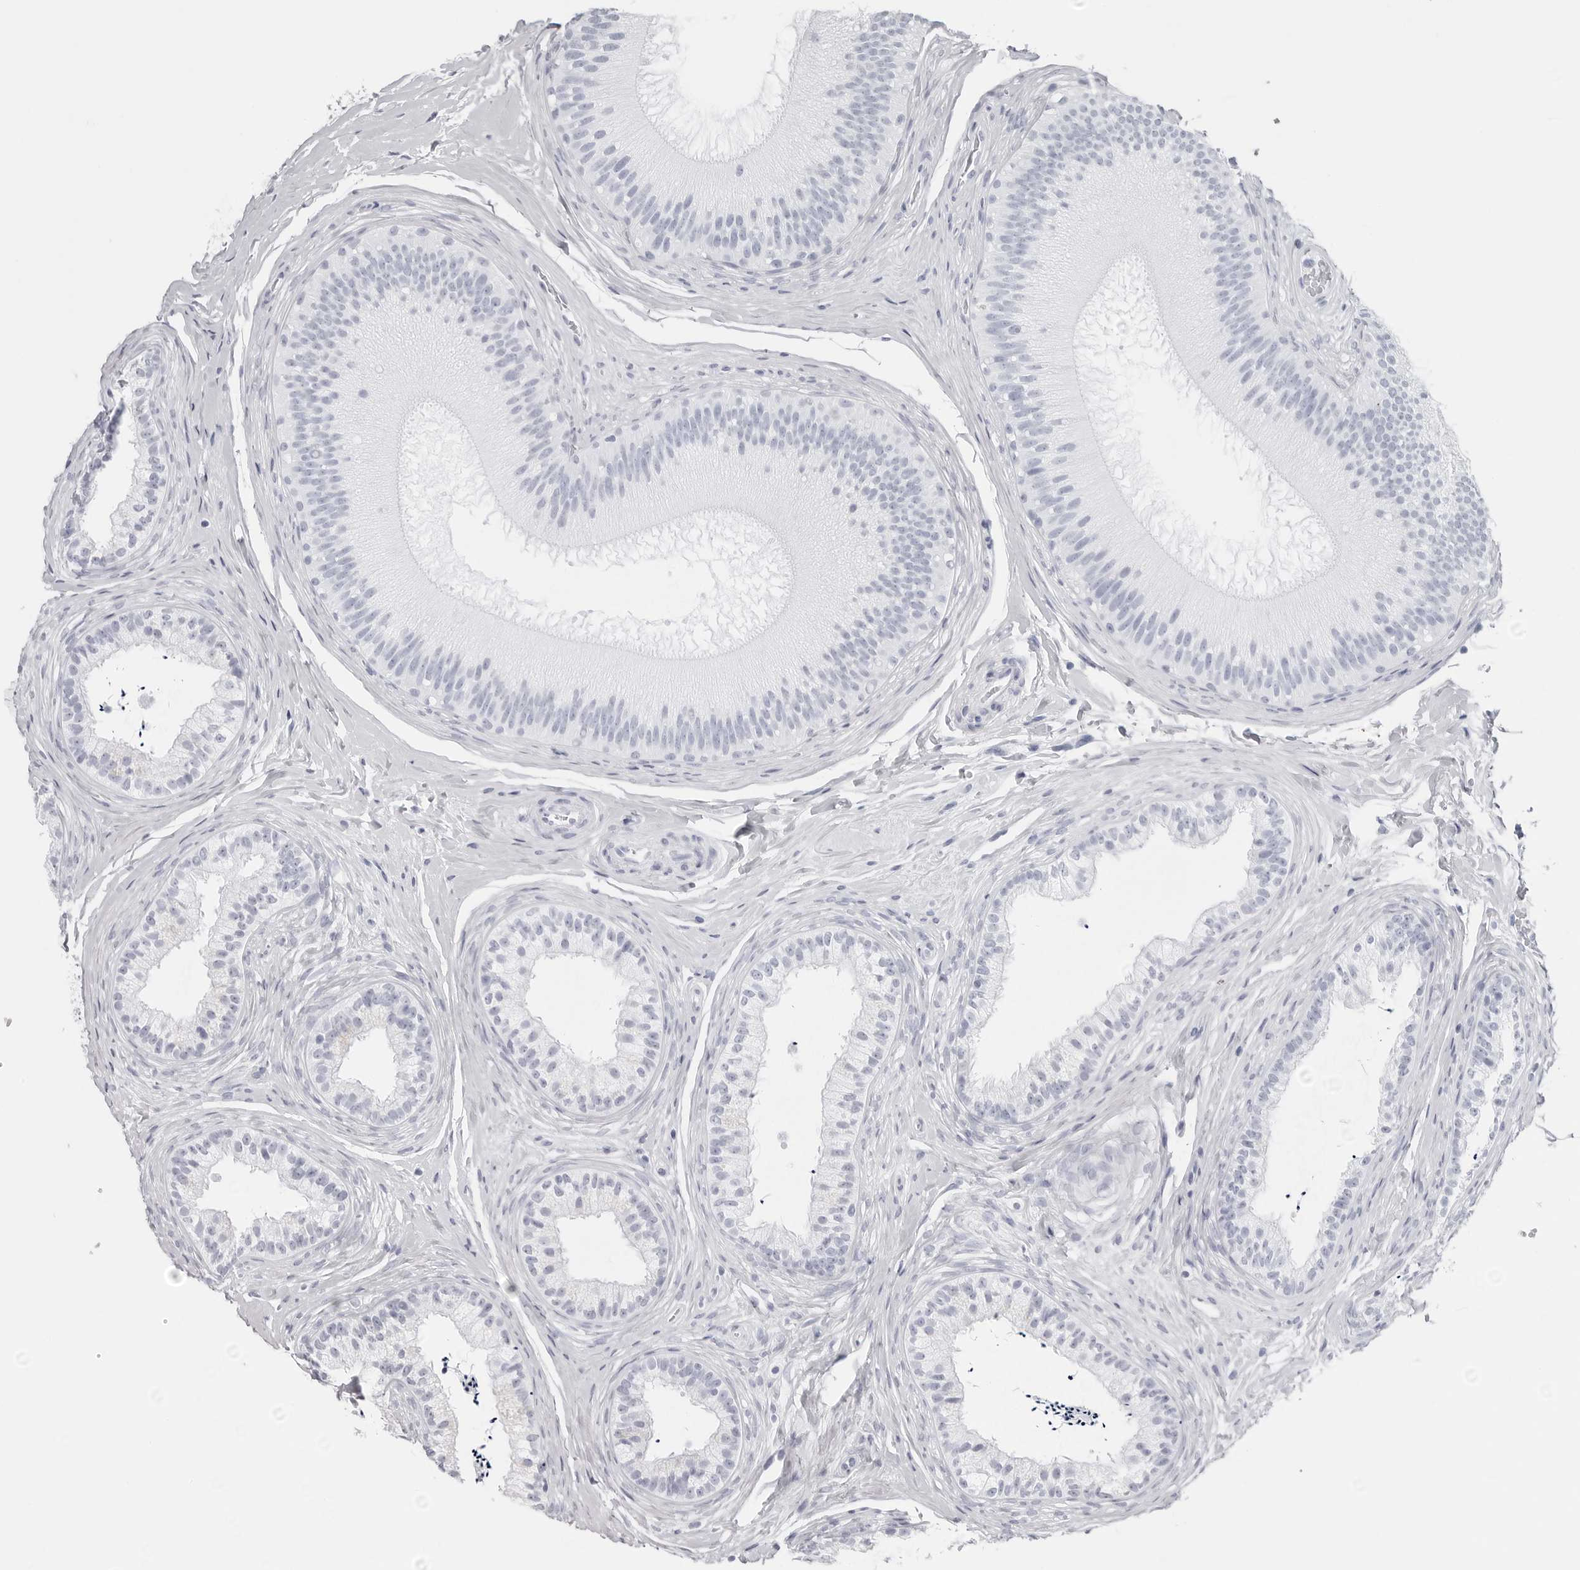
{"staining": {"intensity": "negative", "quantity": "none", "location": "none"}, "tissue": "epididymis", "cell_type": "Glandular cells", "image_type": "normal", "snomed": [{"axis": "morphology", "description": "Normal tissue, NOS"}, {"axis": "topography", "description": "Epididymis"}], "caption": "The immunohistochemistry micrograph has no significant staining in glandular cells of epididymis. Nuclei are stained in blue.", "gene": "CST2", "patient": {"sex": "male", "age": 45}}